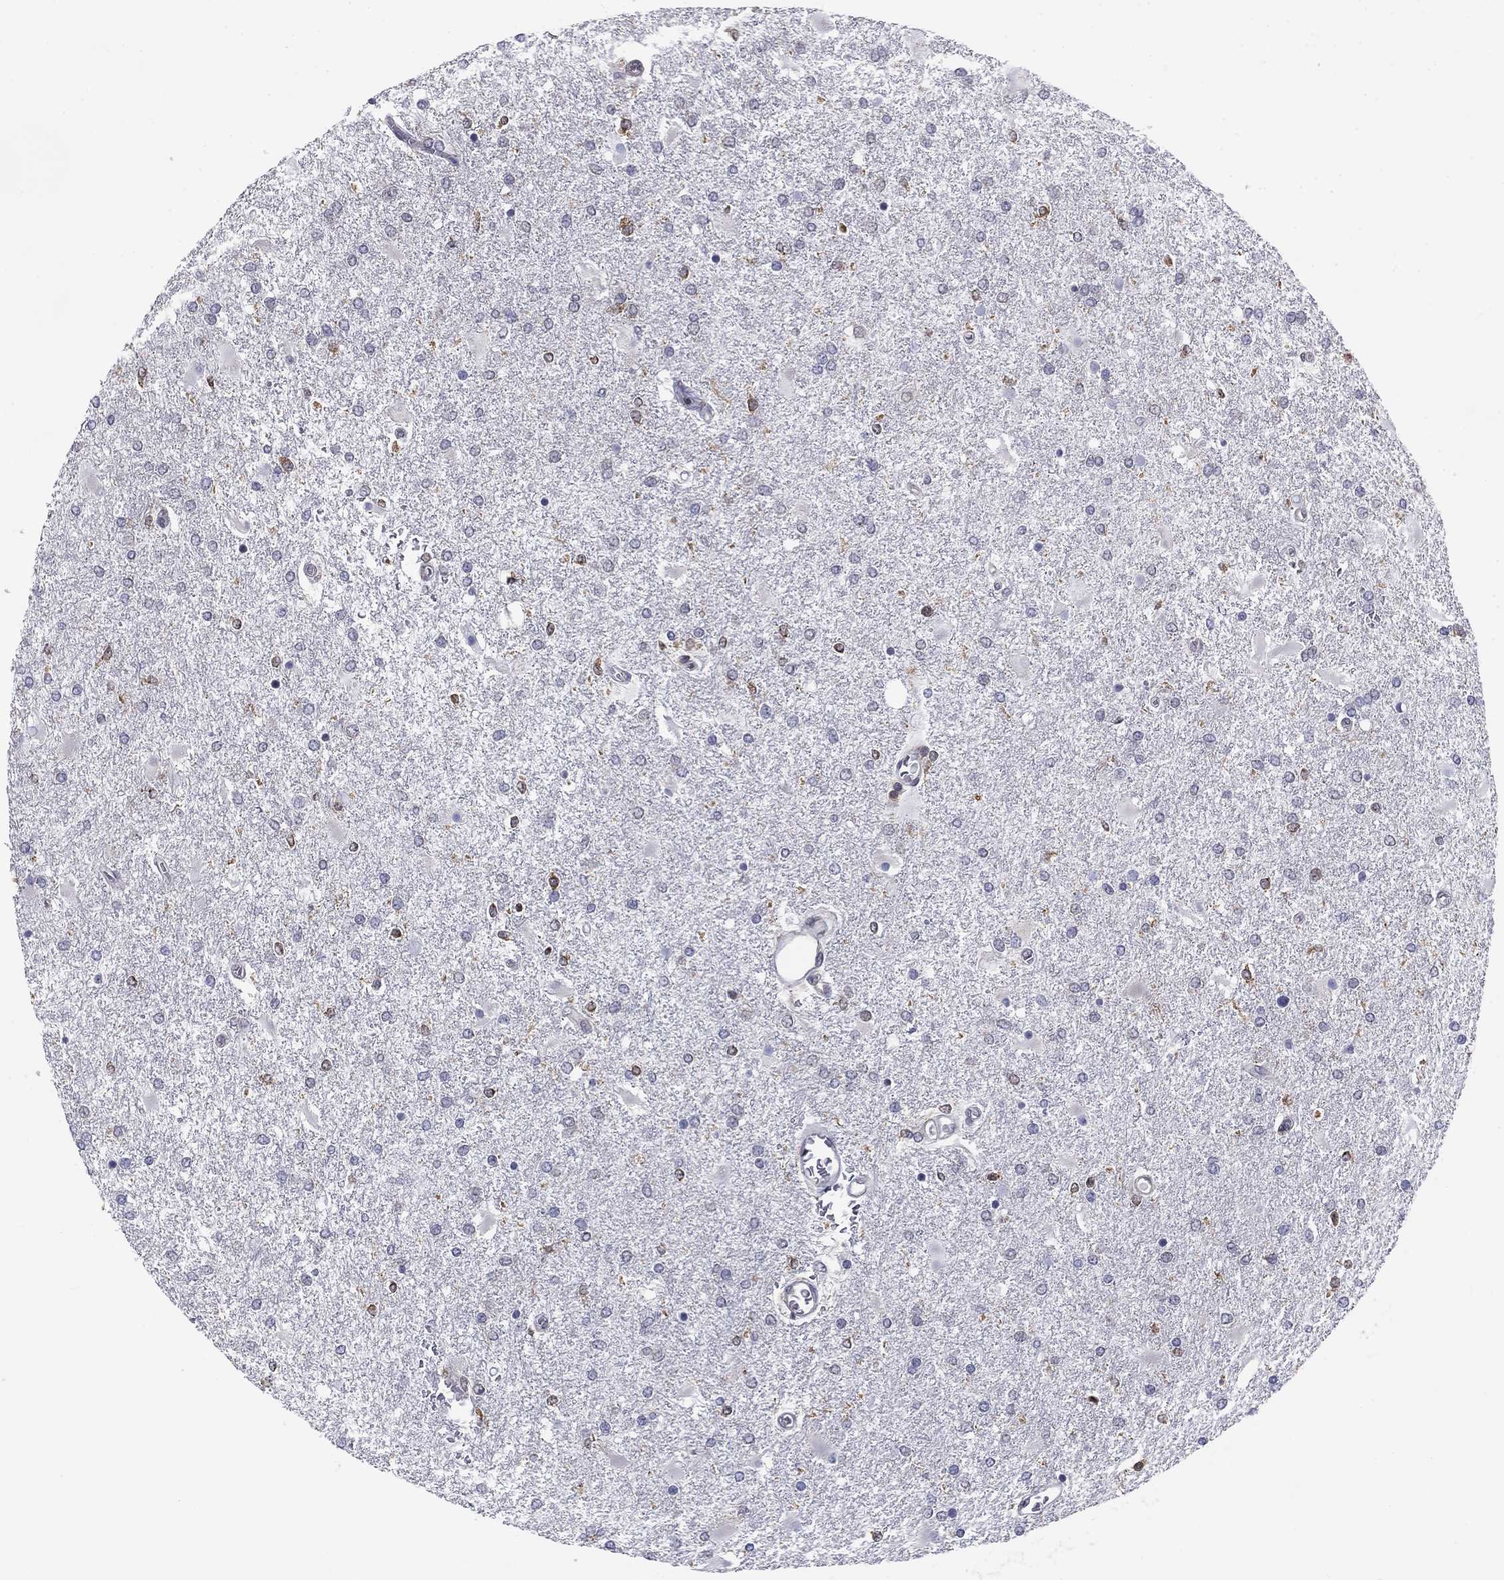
{"staining": {"intensity": "negative", "quantity": "none", "location": "none"}, "tissue": "glioma", "cell_type": "Tumor cells", "image_type": "cancer", "snomed": [{"axis": "morphology", "description": "Glioma, malignant, High grade"}, {"axis": "topography", "description": "Cerebral cortex"}], "caption": "The image demonstrates no staining of tumor cells in glioma.", "gene": "PLCB2", "patient": {"sex": "male", "age": 79}}